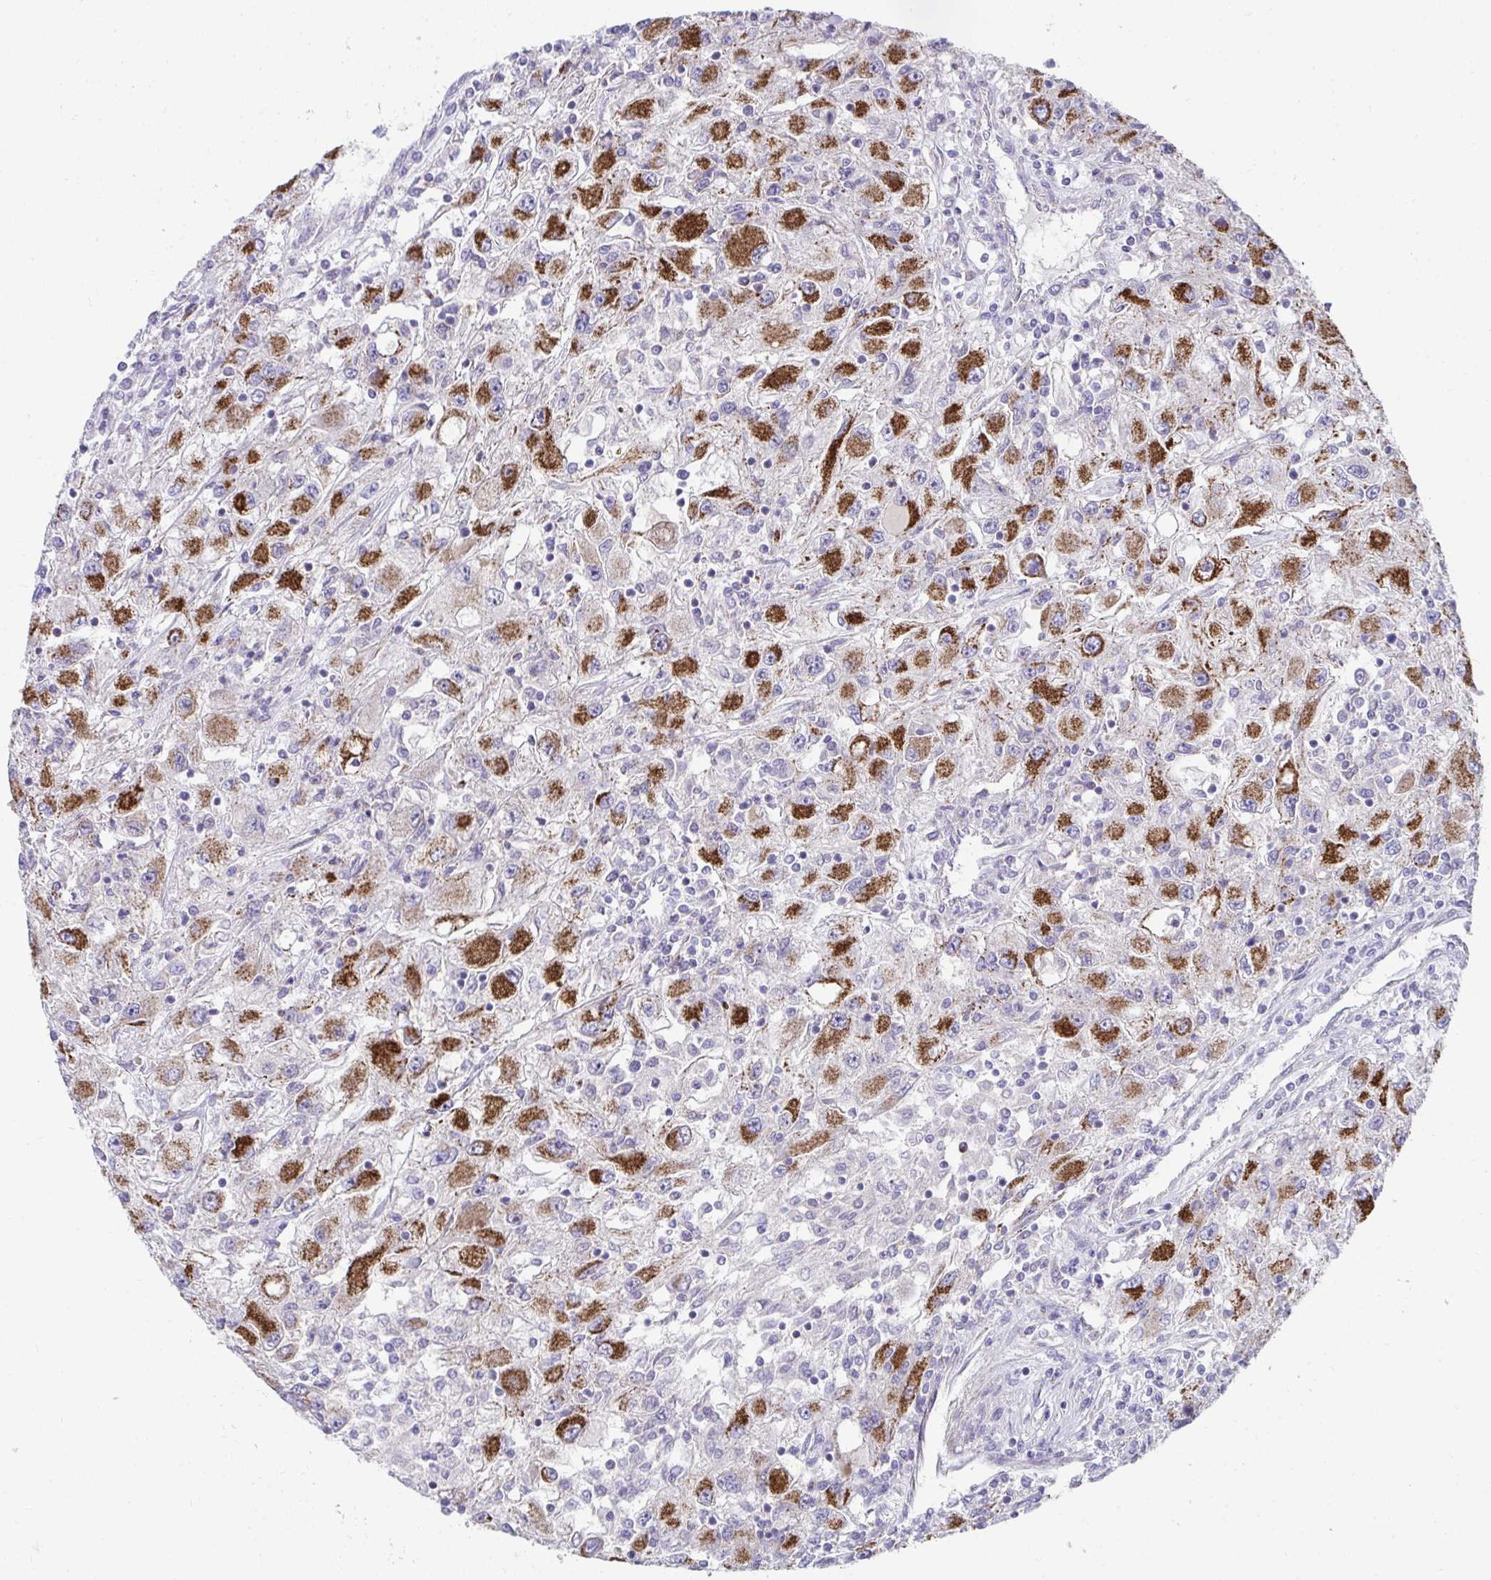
{"staining": {"intensity": "strong", "quantity": ">75%", "location": "cytoplasmic/membranous"}, "tissue": "renal cancer", "cell_type": "Tumor cells", "image_type": "cancer", "snomed": [{"axis": "morphology", "description": "Adenocarcinoma, NOS"}, {"axis": "topography", "description": "Kidney"}], "caption": "Immunohistochemistry (IHC) of renal adenocarcinoma displays high levels of strong cytoplasmic/membranous expression in approximately >75% of tumor cells. (DAB (3,3'-diaminobenzidine) = brown stain, brightfield microscopy at high magnification).", "gene": "PRRG3", "patient": {"sex": "female", "age": 67}}